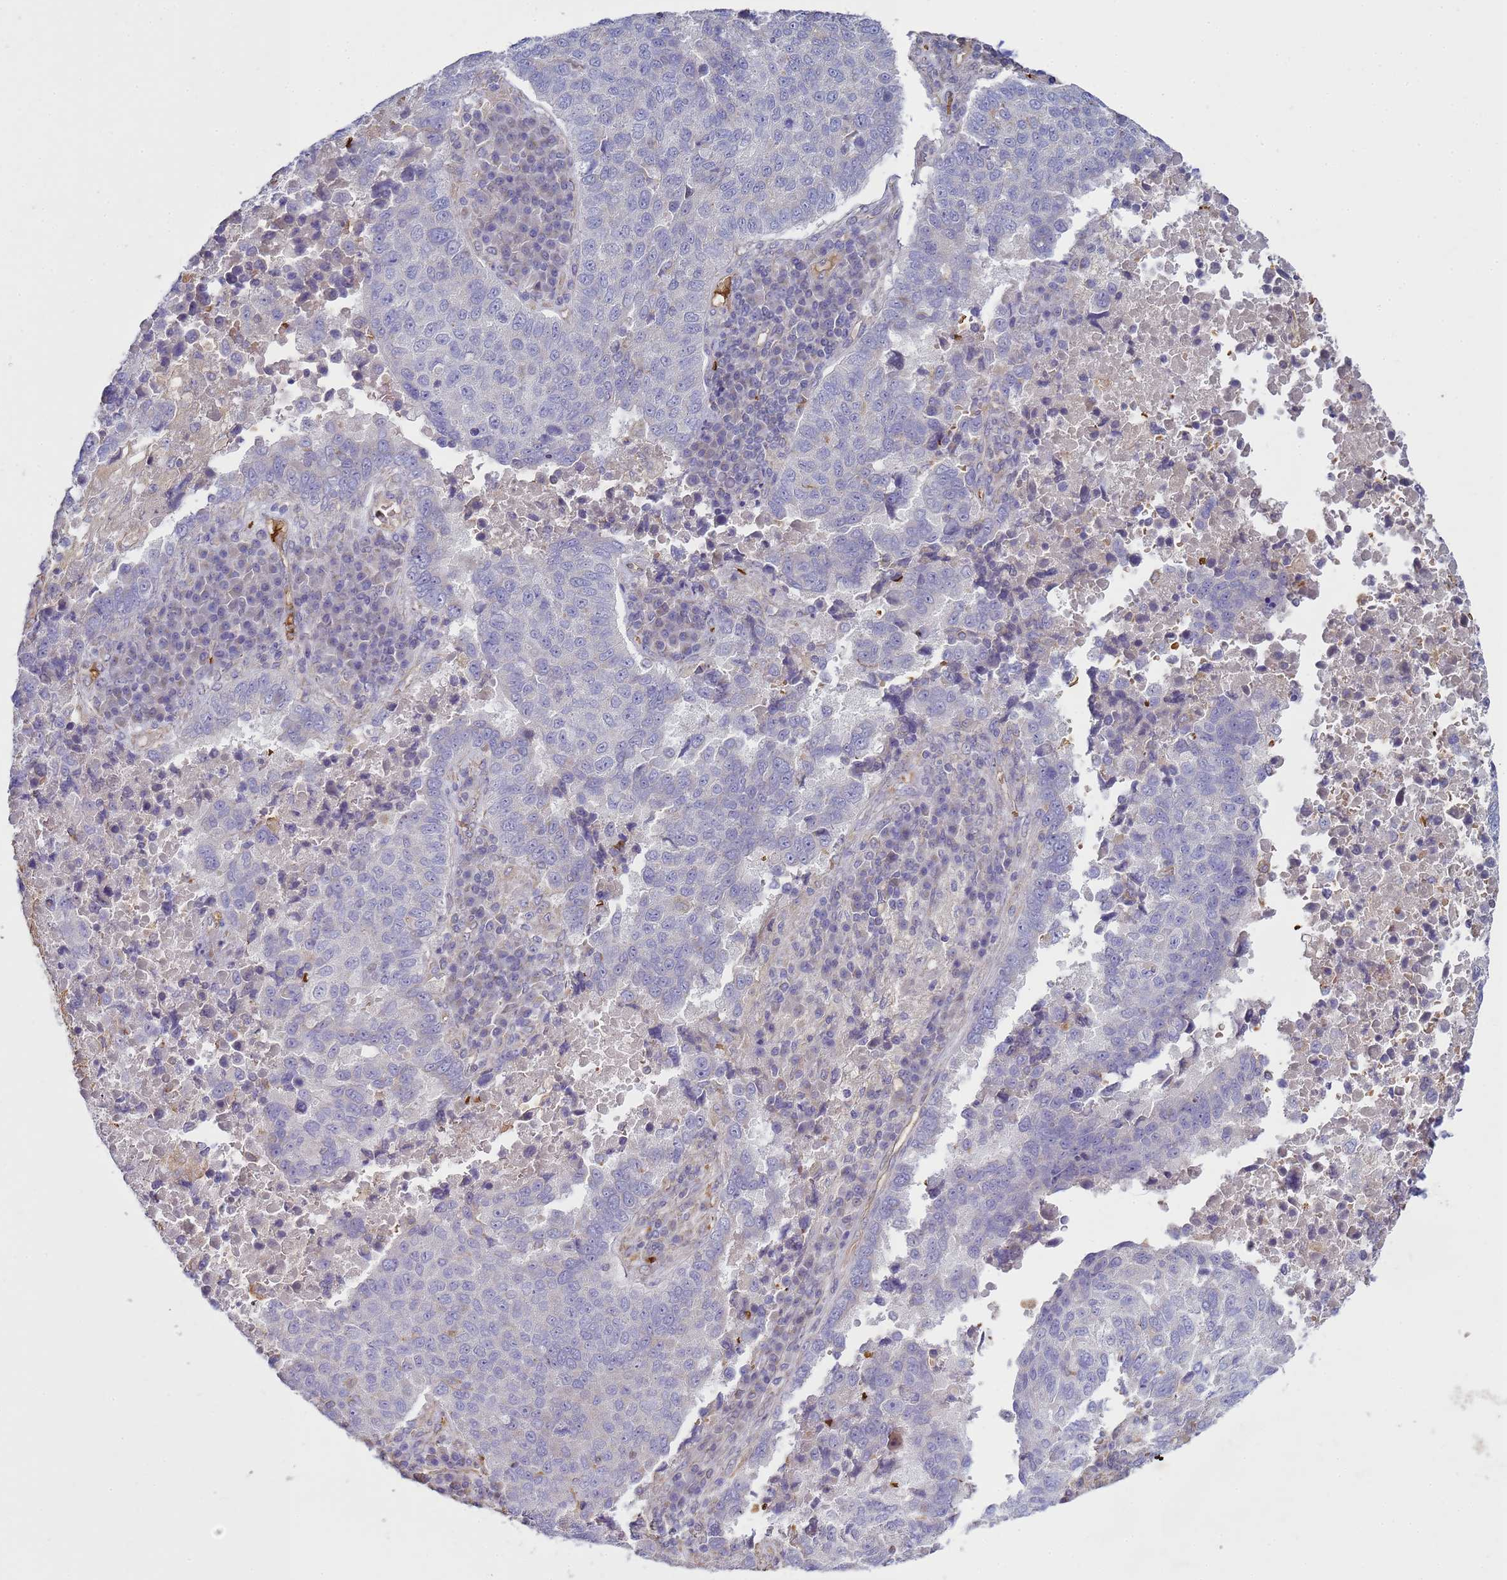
{"staining": {"intensity": "negative", "quantity": "none", "location": "none"}, "tissue": "lung cancer", "cell_type": "Tumor cells", "image_type": "cancer", "snomed": [{"axis": "morphology", "description": "Squamous cell carcinoma, NOS"}, {"axis": "topography", "description": "Lung"}], "caption": "Tumor cells show no significant expression in lung cancer.", "gene": "SGIP1", "patient": {"sex": "male", "age": 73}}